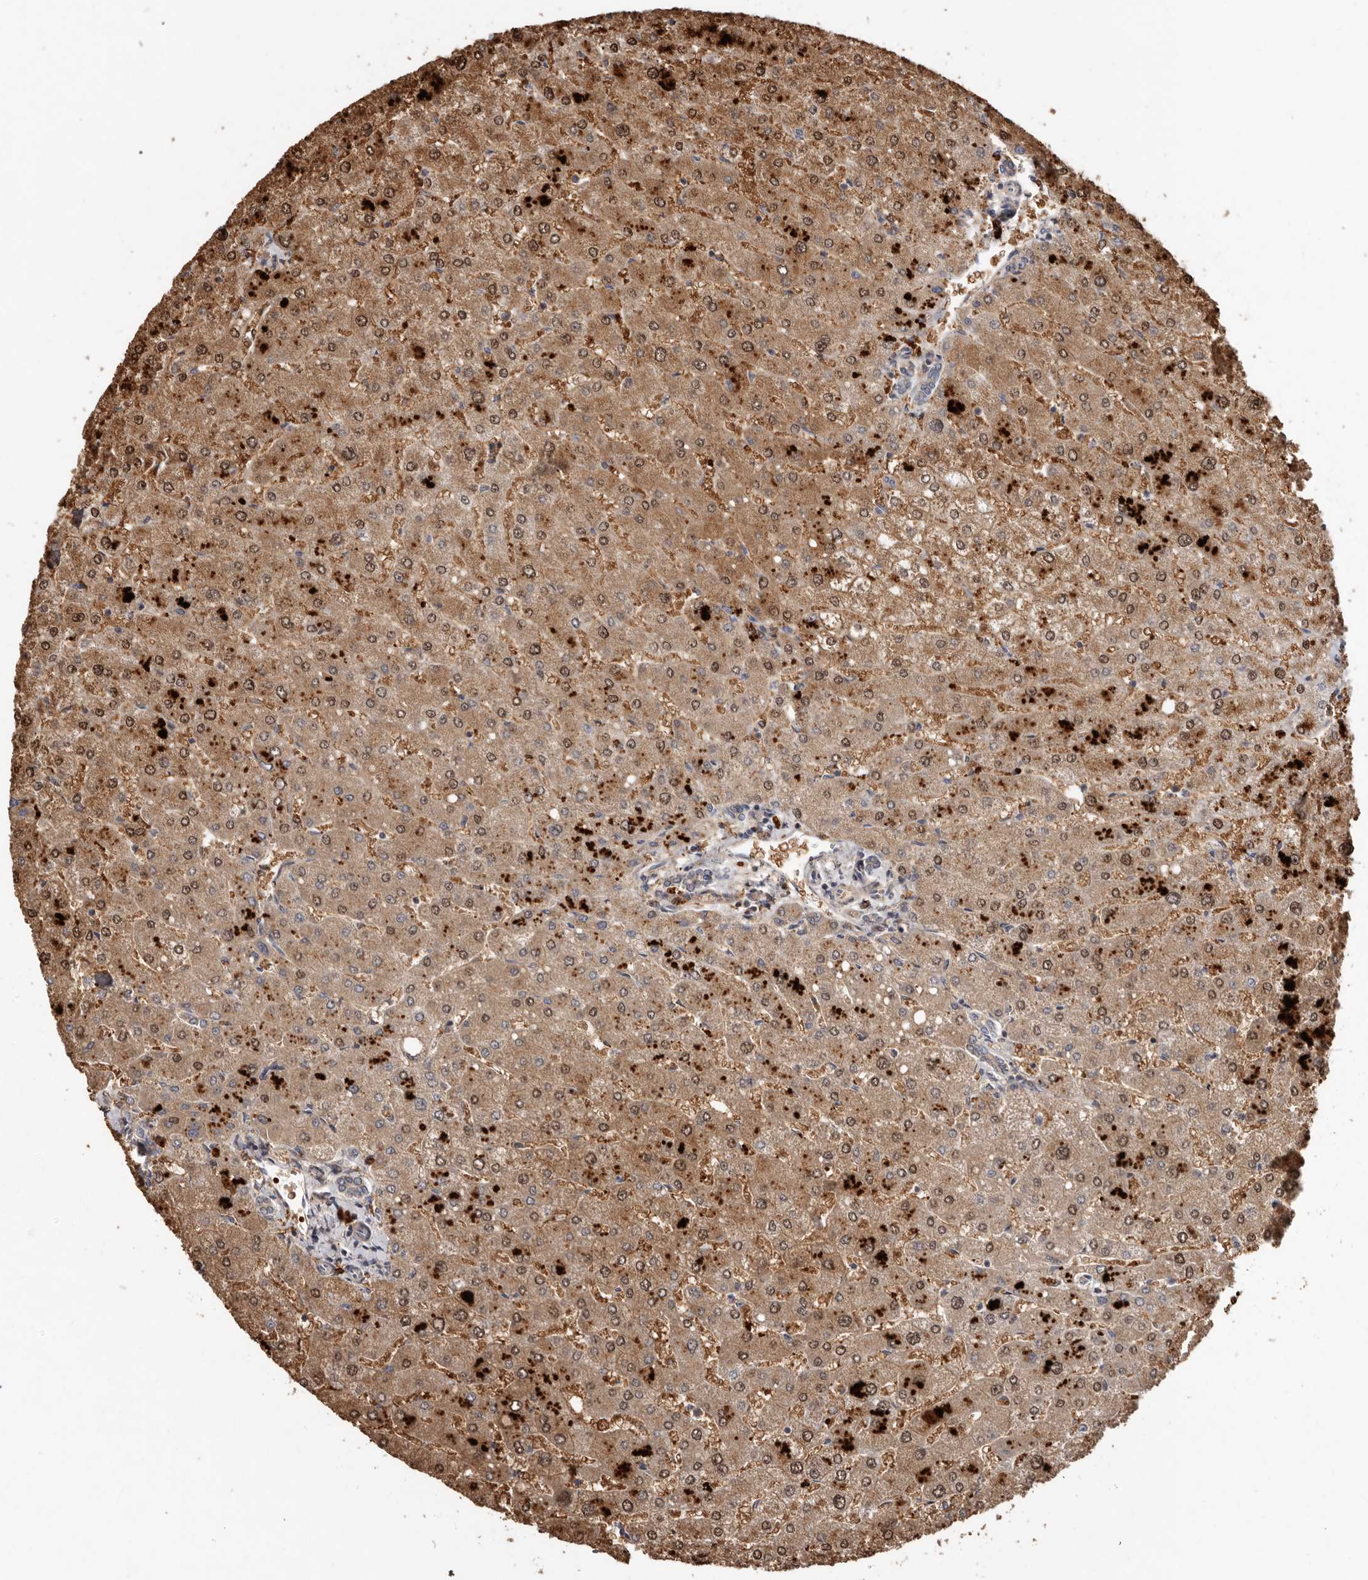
{"staining": {"intensity": "weak", "quantity": "25%-75%", "location": "cytoplasmic/membranous"}, "tissue": "liver", "cell_type": "Cholangiocytes", "image_type": "normal", "snomed": [{"axis": "morphology", "description": "Normal tissue, NOS"}, {"axis": "topography", "description": "Liver"}], "caption": "This photomicrograph exhibits immunohistochemistry (IHC) staining of unremarkable liver, with low weak cytoplasmic/membranous positivity in approximately 25%-75% of cholangiocytes.", "gene": "GOT1L1", "patient": {"sex": "male", "age": 55}}